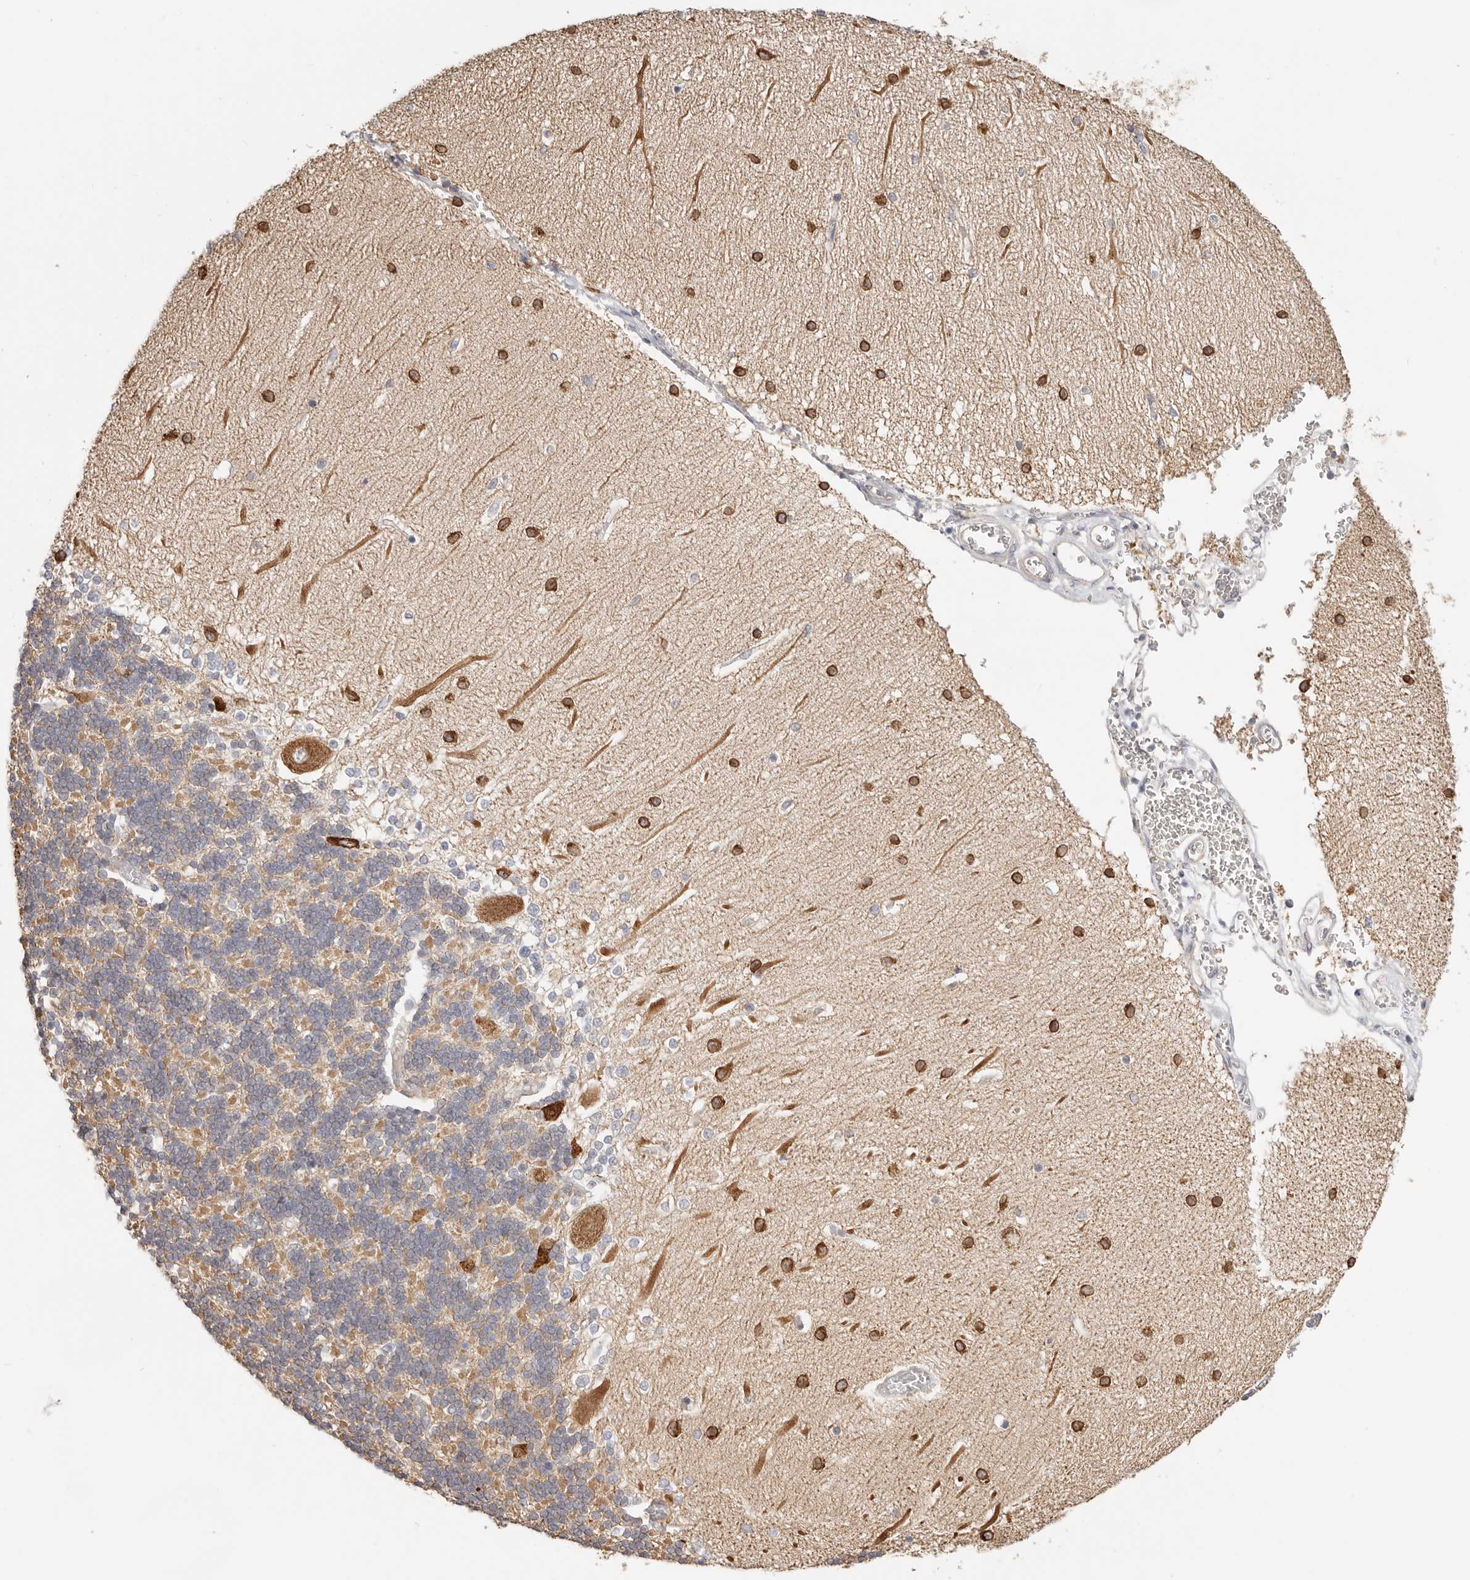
{"staining": {"intensity": "moderate", "quantity": ">75%", "location": "cytoplasmic/membranous"}, "tissue": "cerebellum", "cell_type": "Cells in granular layer", "image_type": "normal", "snomed": [{"axis": "morphology", "description": "Normal tissue, NOS"}, {"axis": "topography", "description": "Cerebellum"}], "caption": "Immunohistochemical staining of benign cerebellum reveals moderate cytoplasmic/membranous protein staining in approximately >75% of cells in granular layer.", "gene": "AFDN", "patient": {"sex": "male", "age": 37}}